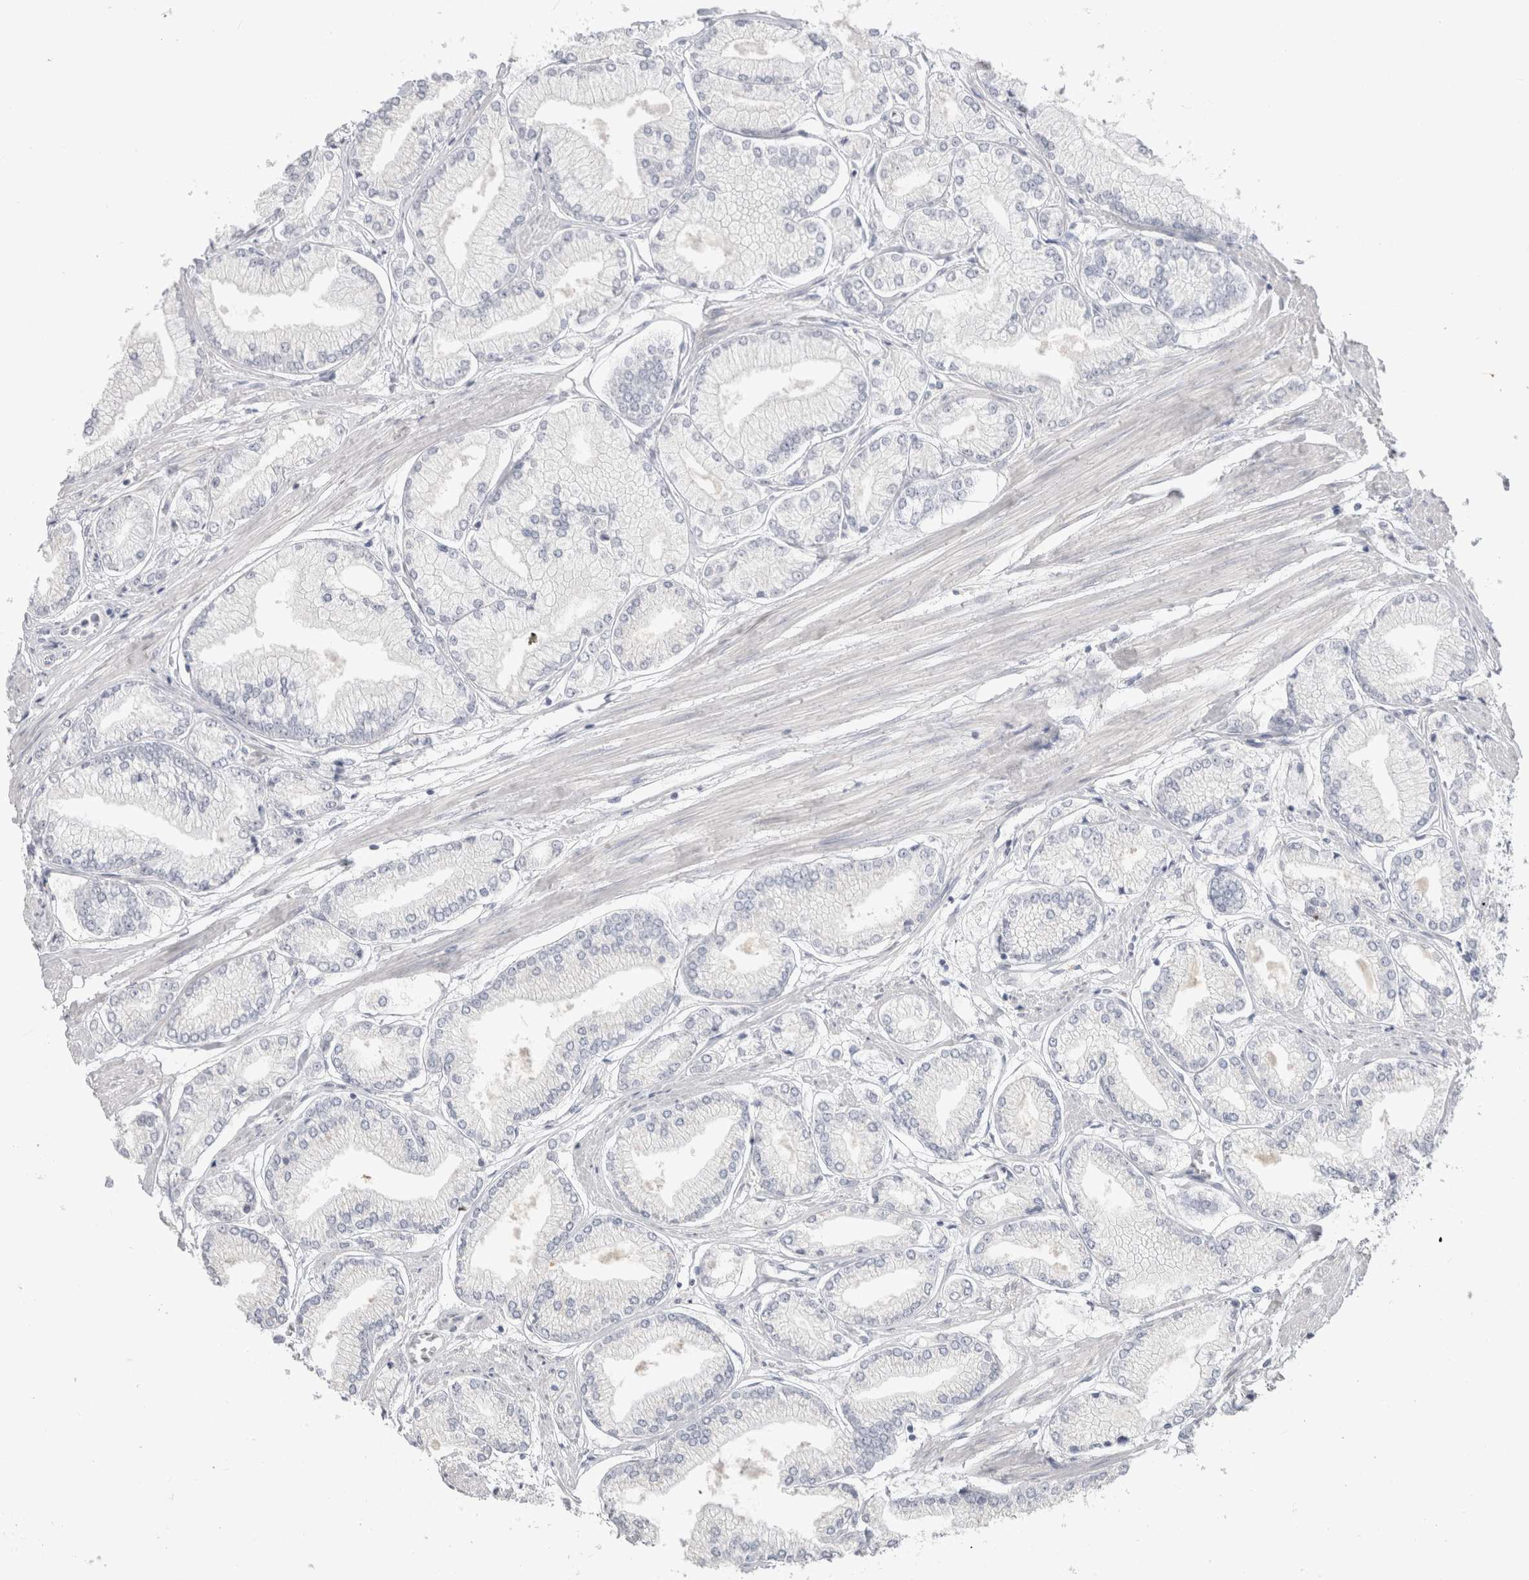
{"staining": {"intensity": "negative", "quantity": "none", "location": "none"}, "tissue": "prostate cancer", "cell_type": "Tumor cells", "image_type": "cancer", "snomed": [{"axis": "morphology", "description": "Adenocarcinoma, Low grade"}, {"axis": "topography", "description": "Prostate"}], "caption": "Immunohistochemical staining of prostate adenocarcinoma (low-grade) demonstrates no significant staining in tumor cells.", "gene": "SLC6A1", "patient": {"sex": "male", "age": 52}}